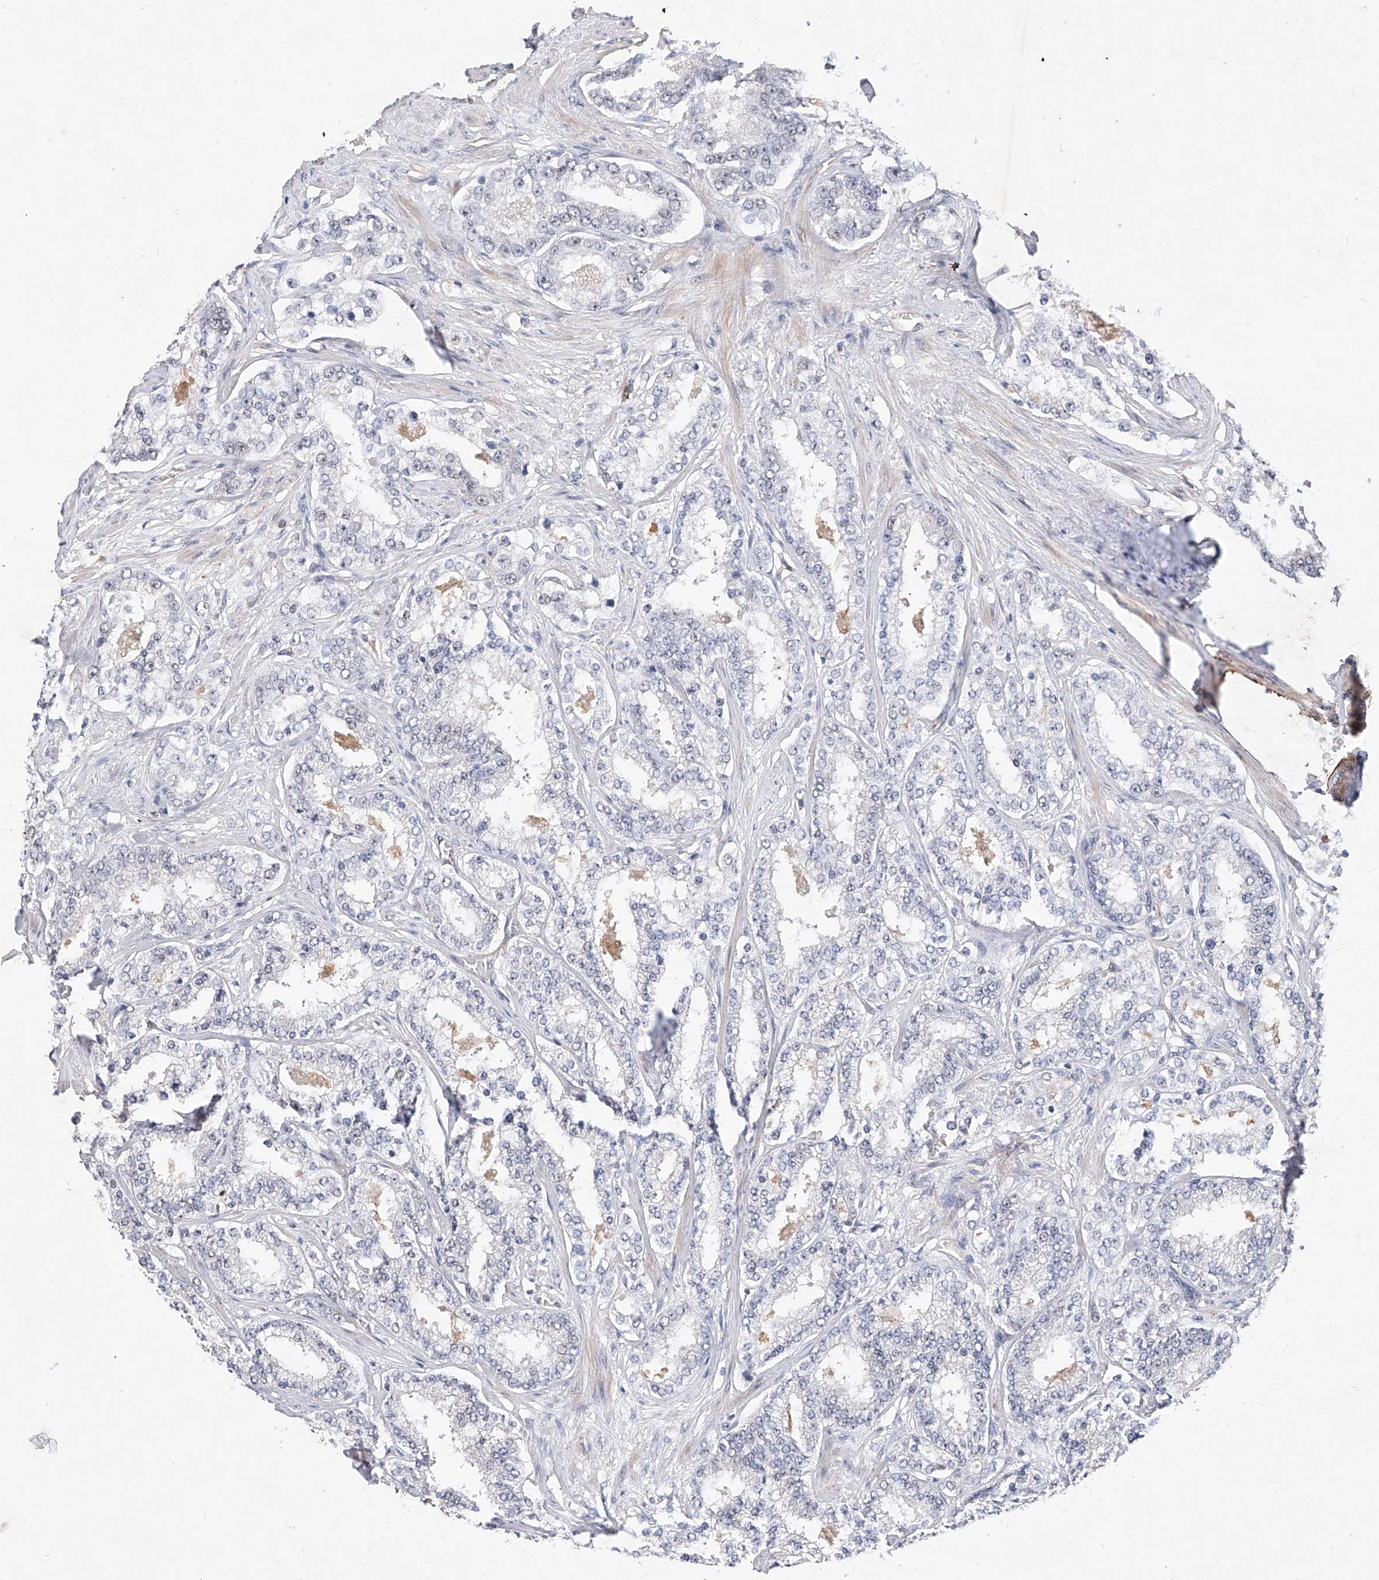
{"staining": {"intensity": "negative", "quantity": "none", "location": "none"}, "tissue": "prostate cancer", "cell_type": "Tumor cells", "image_type": "cancer", "snomed": [{"axis": "morphology", "description": "Normal tissue, NOS"}, {"axis": "morphology", "description": "Adenocarcinoma, High grade"}, {"axis": "topography", "description": "Prostate"}], "caption": "Tumor cells are negative for protein expression in human prostate high-grade adenocarcinoma.", "gene": "AMD1", "patient": {"sex": "male", "age": 83}}